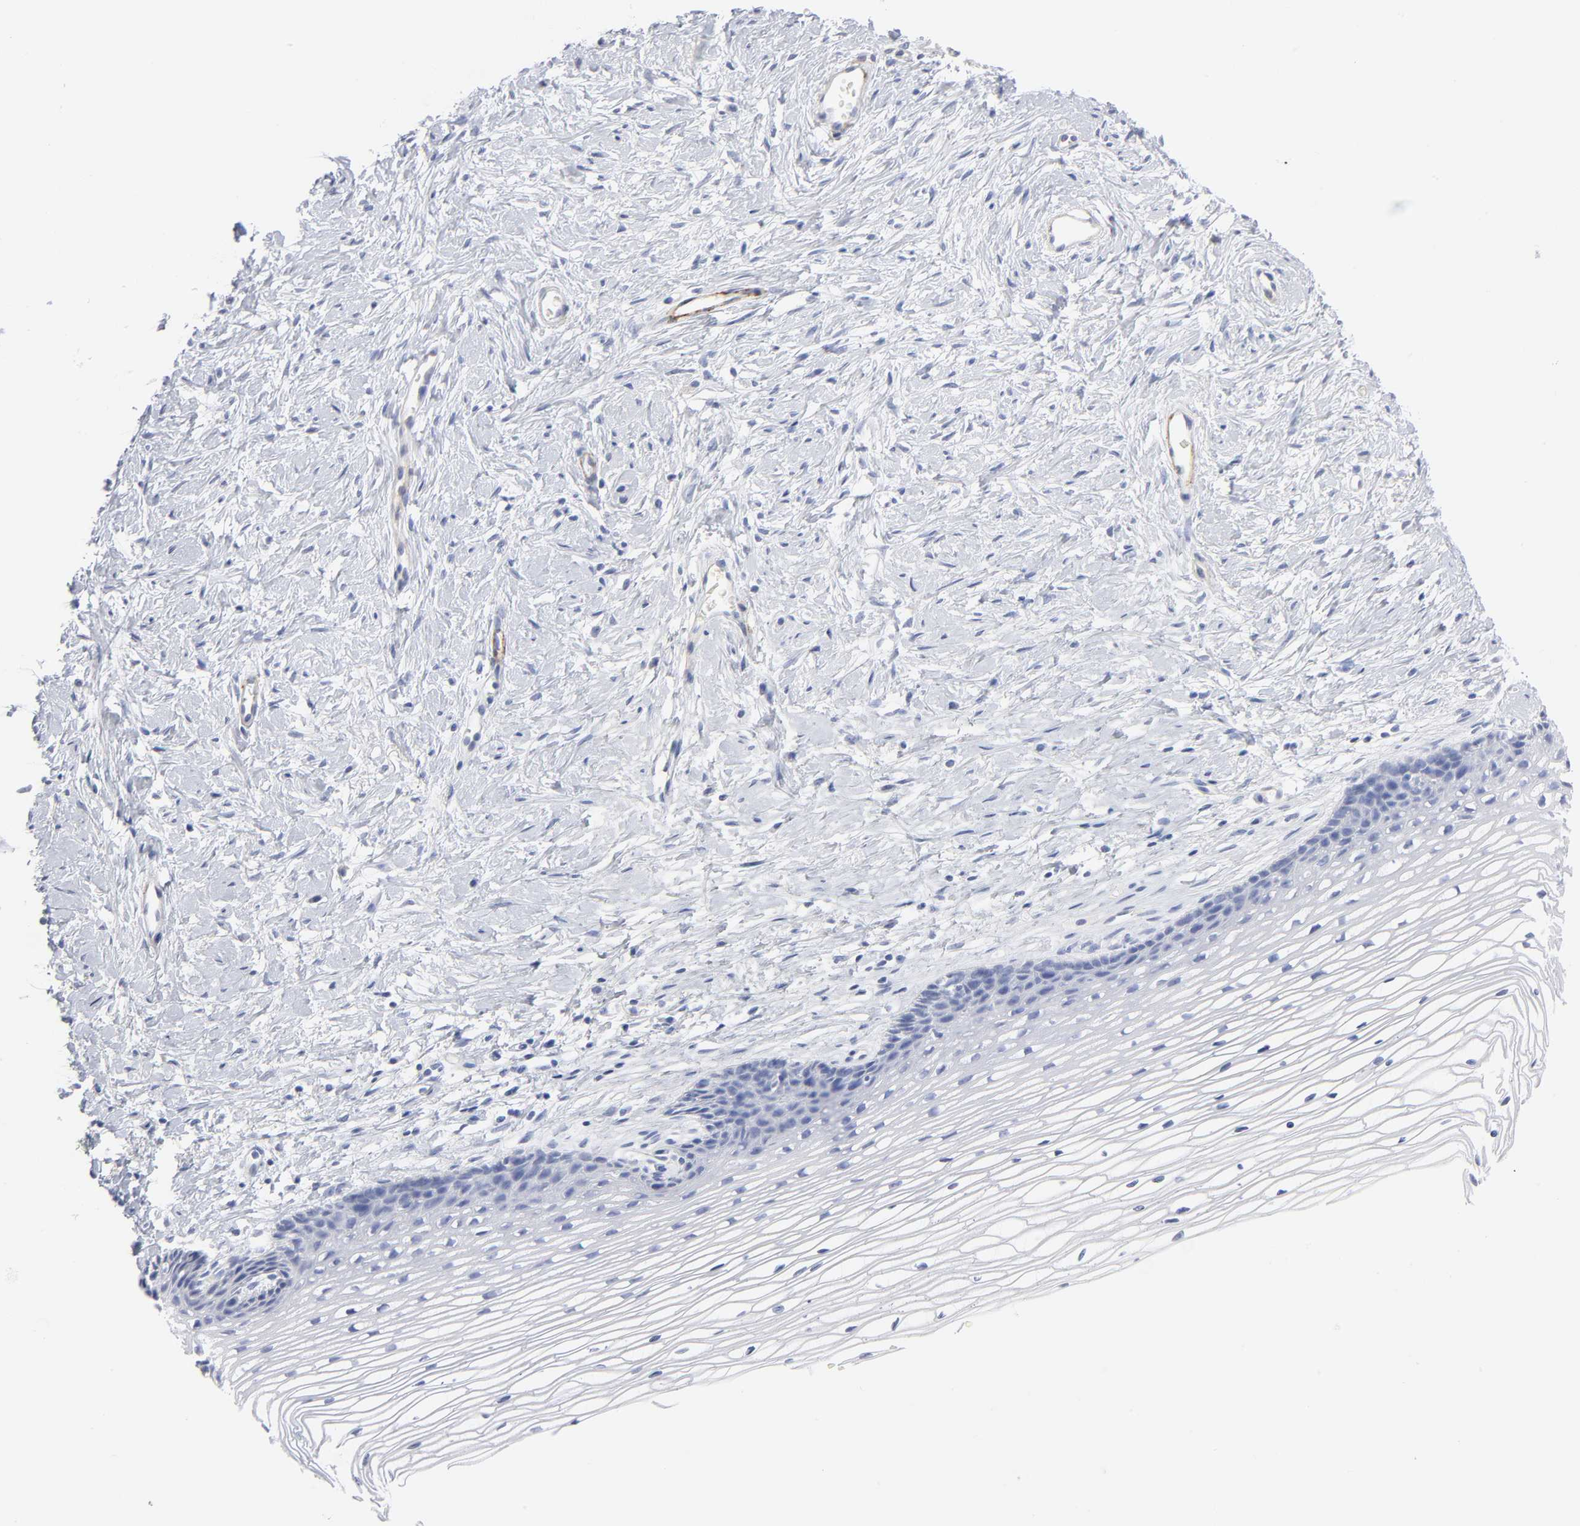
{"staining": {"intensity": "negative", "quantity": "none", "location": "none"}, "tissue": "cervix", "cell_type": "Glandular cells", "image_type": "normal", "snomed": [{"axis": "morphology", "description": "Normal tissue, NOS"}, {"axis": "topography", "description": "Cervix"}], "caption": "DAB (3,3'-diaminobenzidine) immunohistochemical staining of benign cervix exhibits no significant expression in glandular cells. (Stains: DAB IHC with hematoxylin counter stain, Microscopy: brightfield microscopy at high magnification).", "gene": "AGTR1", "patient": {"sex": "female", "age": 77}}